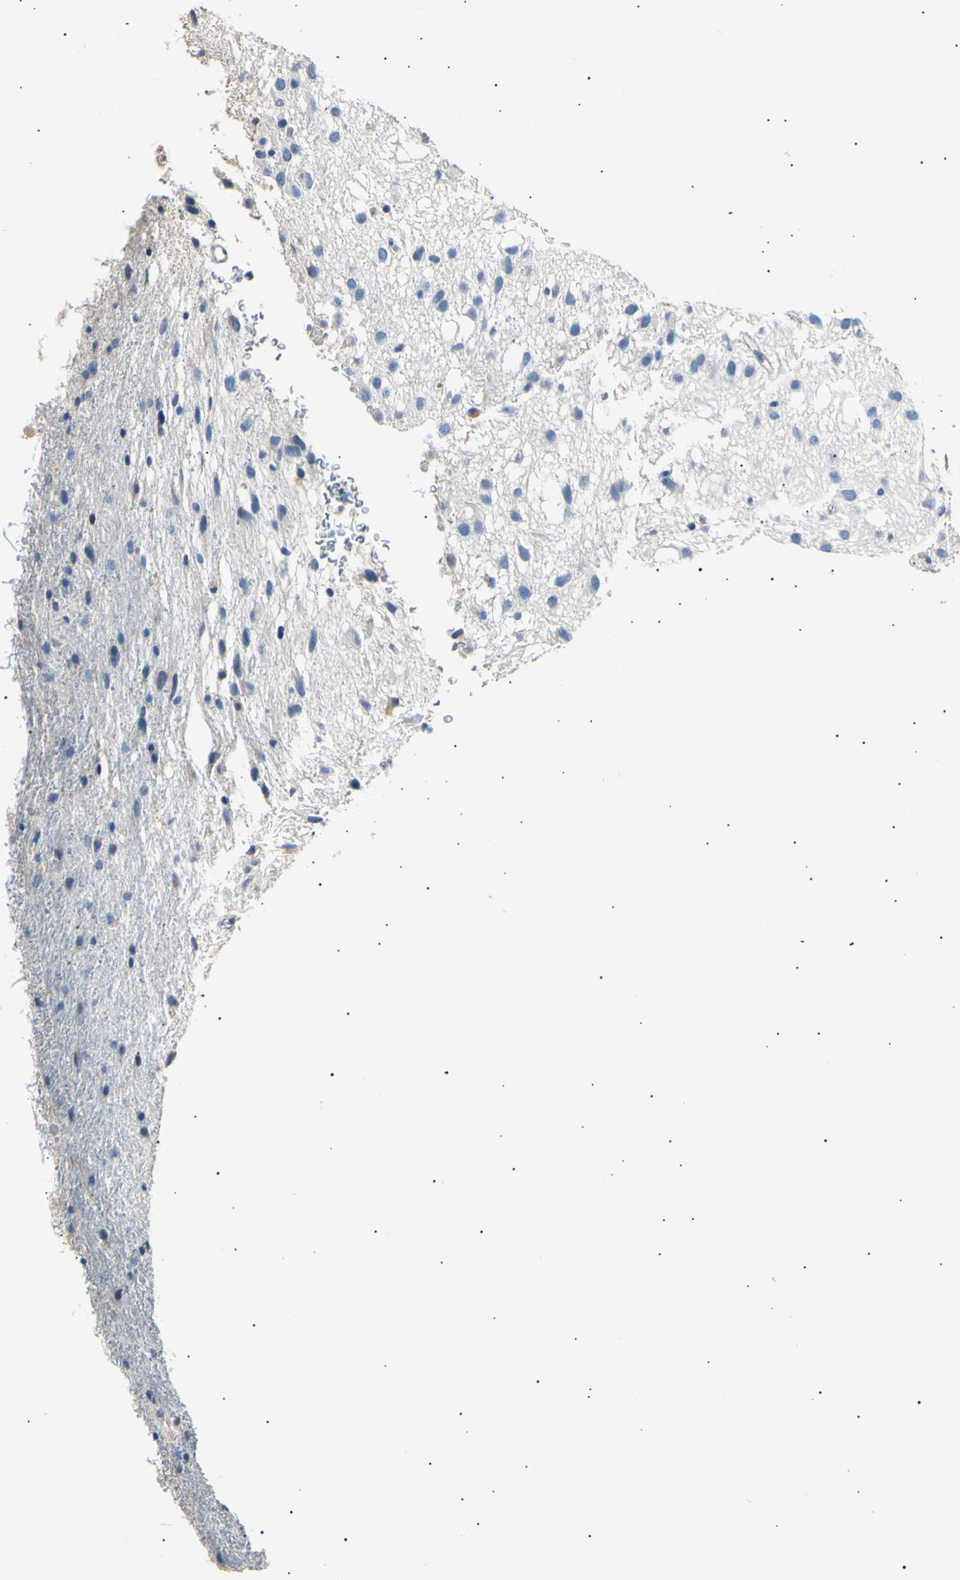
{"staining": {"intensity": "negative", "quantity": "none", "location": "none"}, "tissue": "glioma", "cell_type": "Tumor cells", "image_type": "cancer", "snomed": [{"axis": "morphology", "description": "Glioma, malignant, Low grade"}, {"axis": "topography", "description": "Brain"}], "caption": "An image of glioma stained for a protein shows no brown staining in tumor cells.", "gene": "LDLR", "patient": {"sex": "male", "age": 77}}